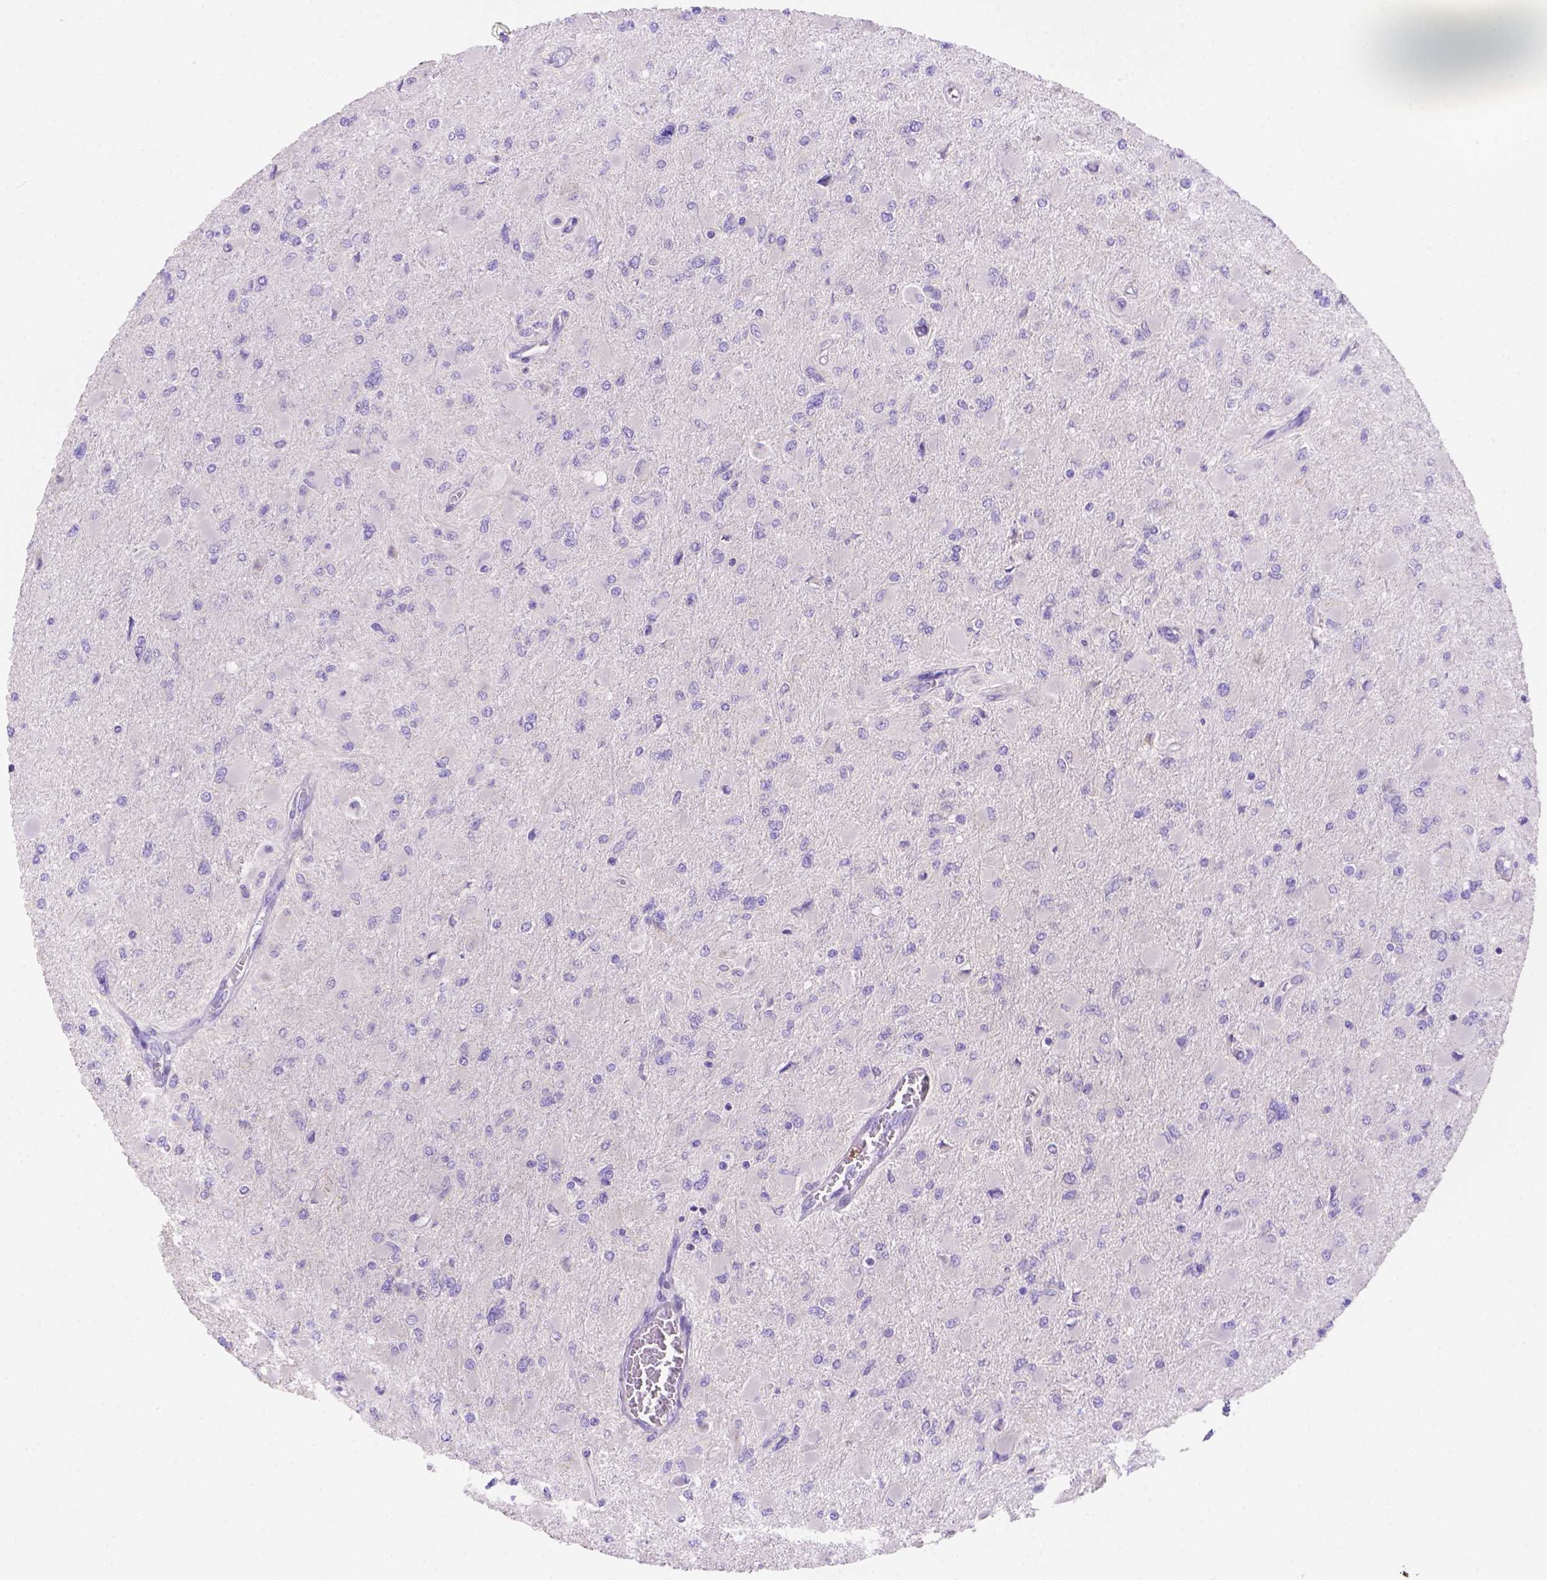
{"staining": {"intensity": "negative", "quantity": "none", "location": "none"}, "tissue": "glioma", "cell_type": "Tumor cells", "image_type": "cancer", "snomed": [{"axis": "morphology", "description": "Glioma, malignant, High grade"}, {"axis": "topography", "description": "Cerebral cortex"}], "caption": "Tumor cells show no significant protein positivity in high-grade glioma (malignant).", "gene": "NXPE2", "patient": {"sex": "female", "age": 36}}